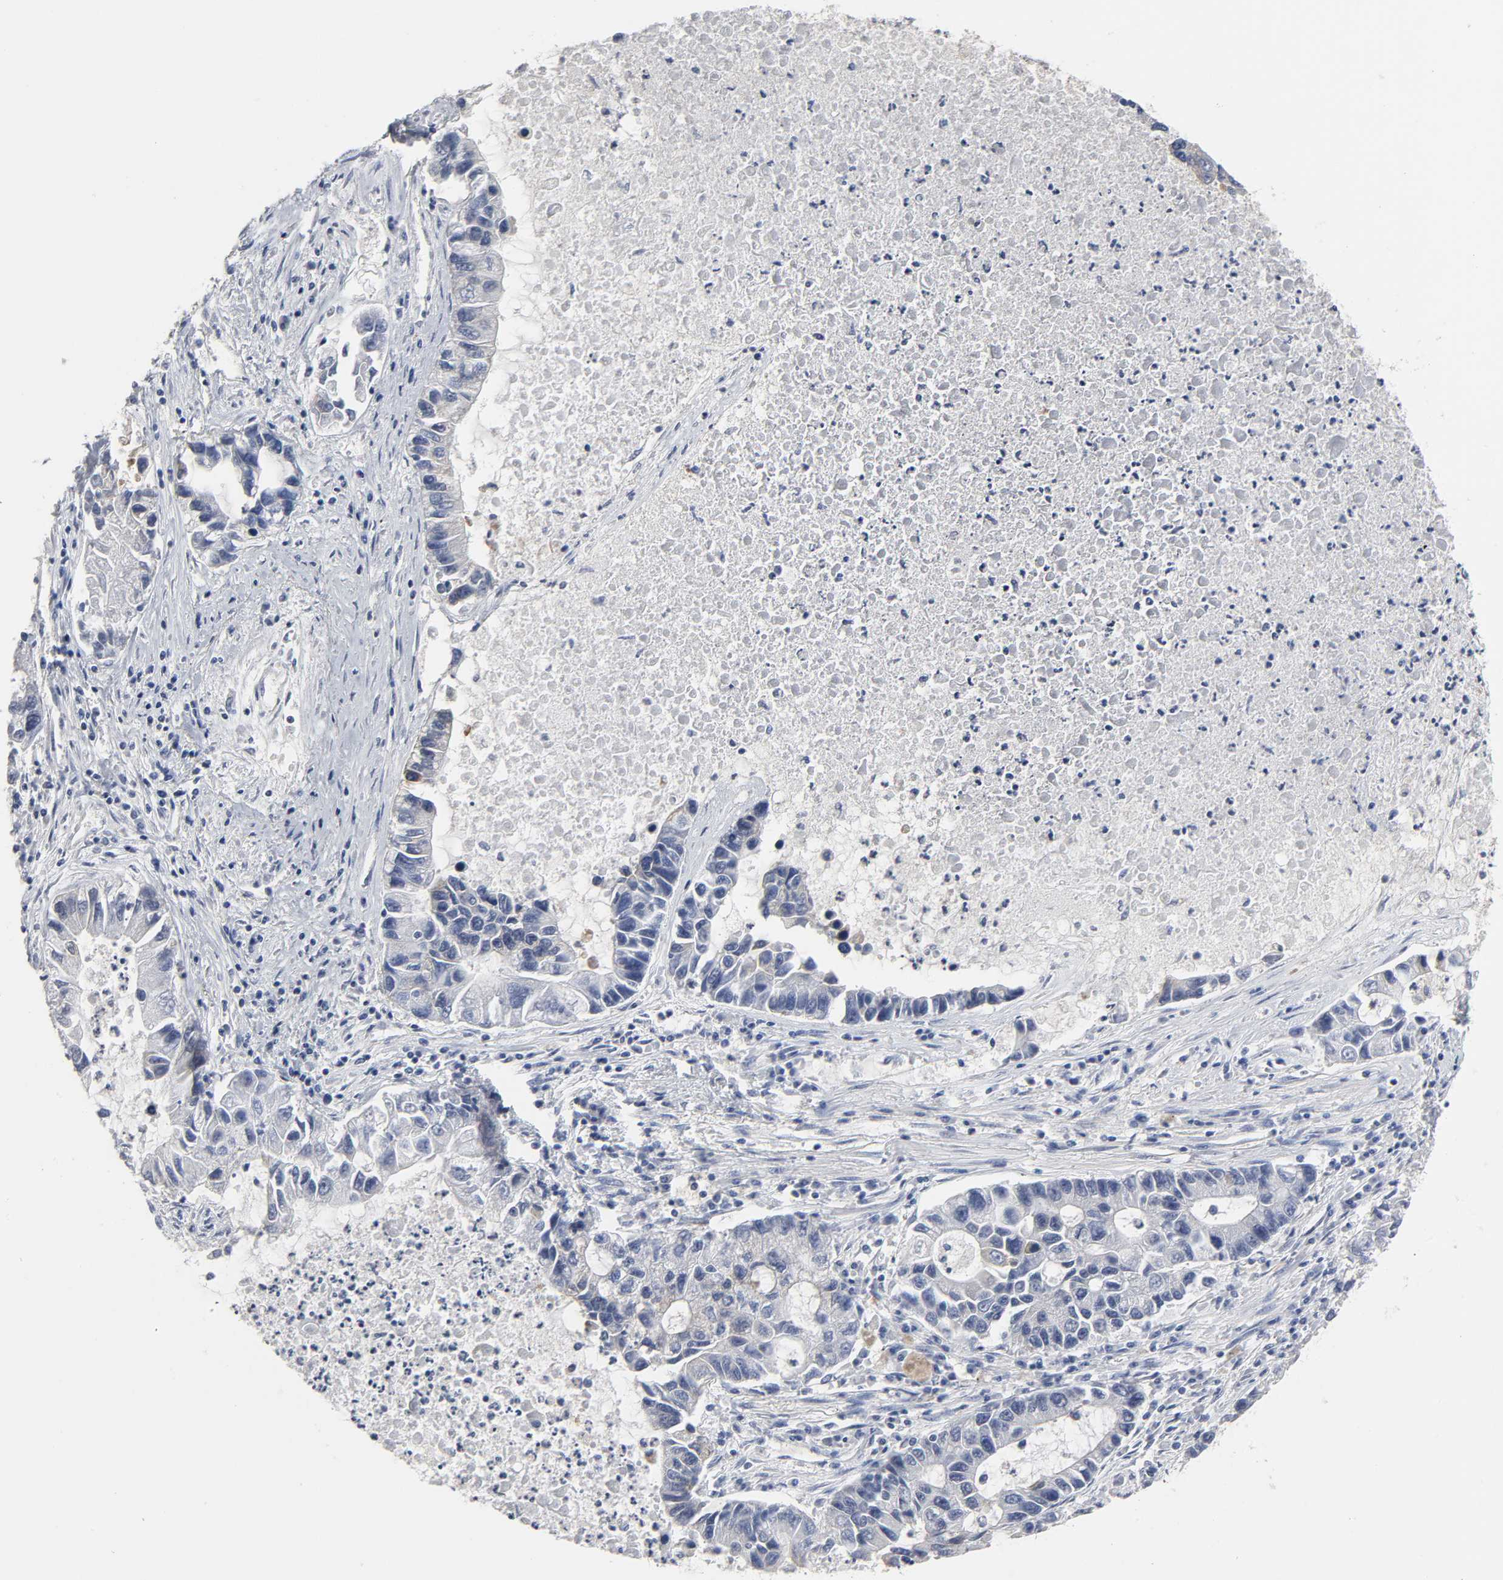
{"staining": {"intensity": "negative", "quantity": "none", "location": "none"}, "tissue": "lung cancer", "cell_type": "Tumor cells", "image_type": "cancer", "snomed": [{"axis": "morphology", "description": "Adenocarcinoma, NOS"}, {"axis": "topography", "description": "Lung"}], "caption": "There is no significant positivity in tumor cells of lung adenocarcinoma. The staining is performed using DAB brown chromogen with nuclei counter-stained in using hematoxylin.", "gene": "TRIM33", "patient": {"sex": "female", "age": 51}}